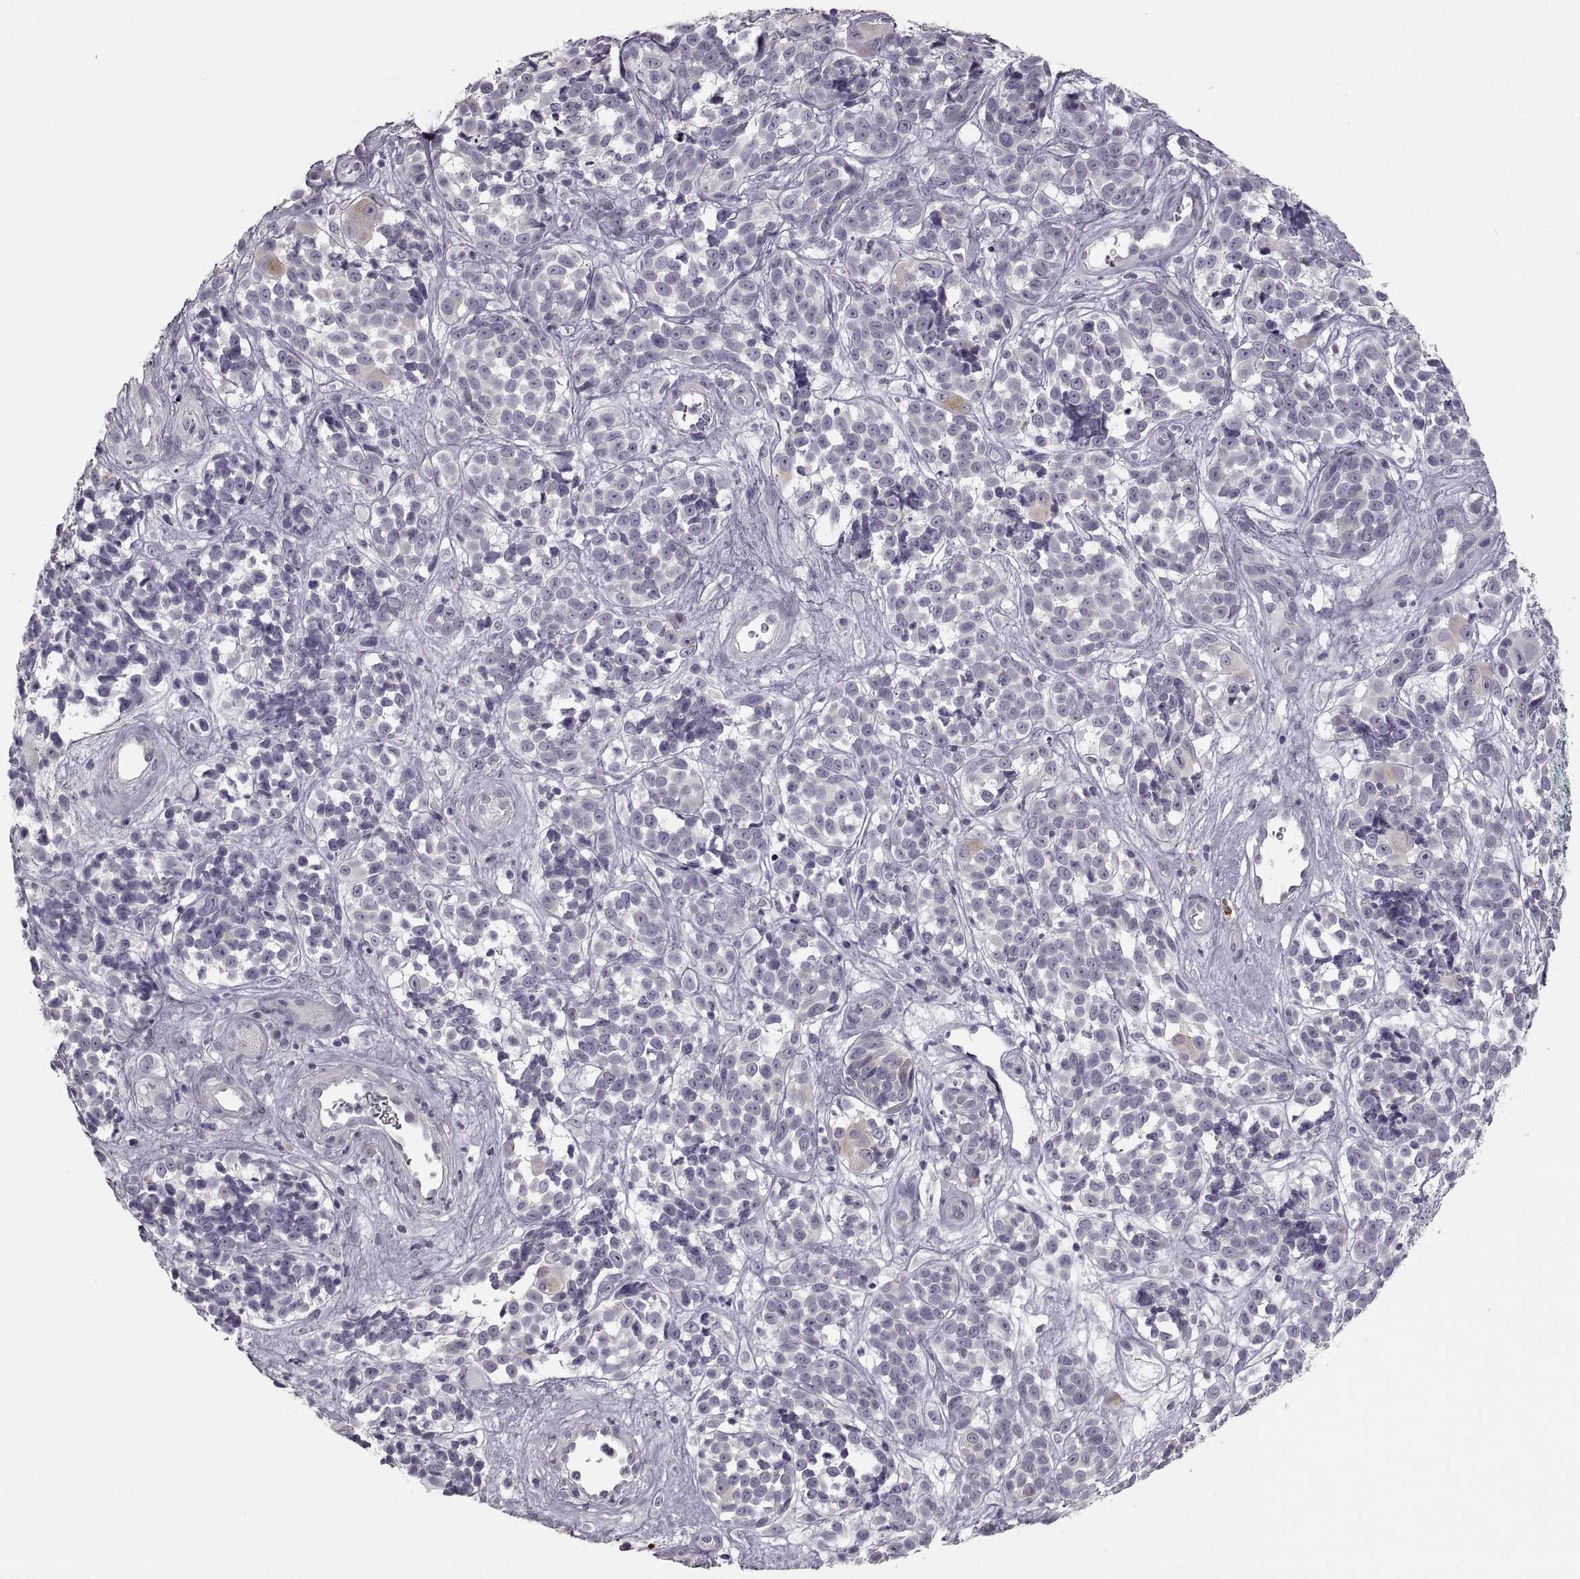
{"staining": {"intensity": "negative", "quantity": "none", "location": "none"}, "tissue": "melanoma", "cell_type": "Tumor cells", "image_type": "cancer", "snomed": [{"axis": "morphology", "description": "Malignant melanoma, NOS"}, {"axis": "topography", "description": "Skin"}], "caption": "Tumor cells are negative for protein expression in human melanoma.", "gene": "CNTN1", "patient": {"sex": "female", "age": 88}}